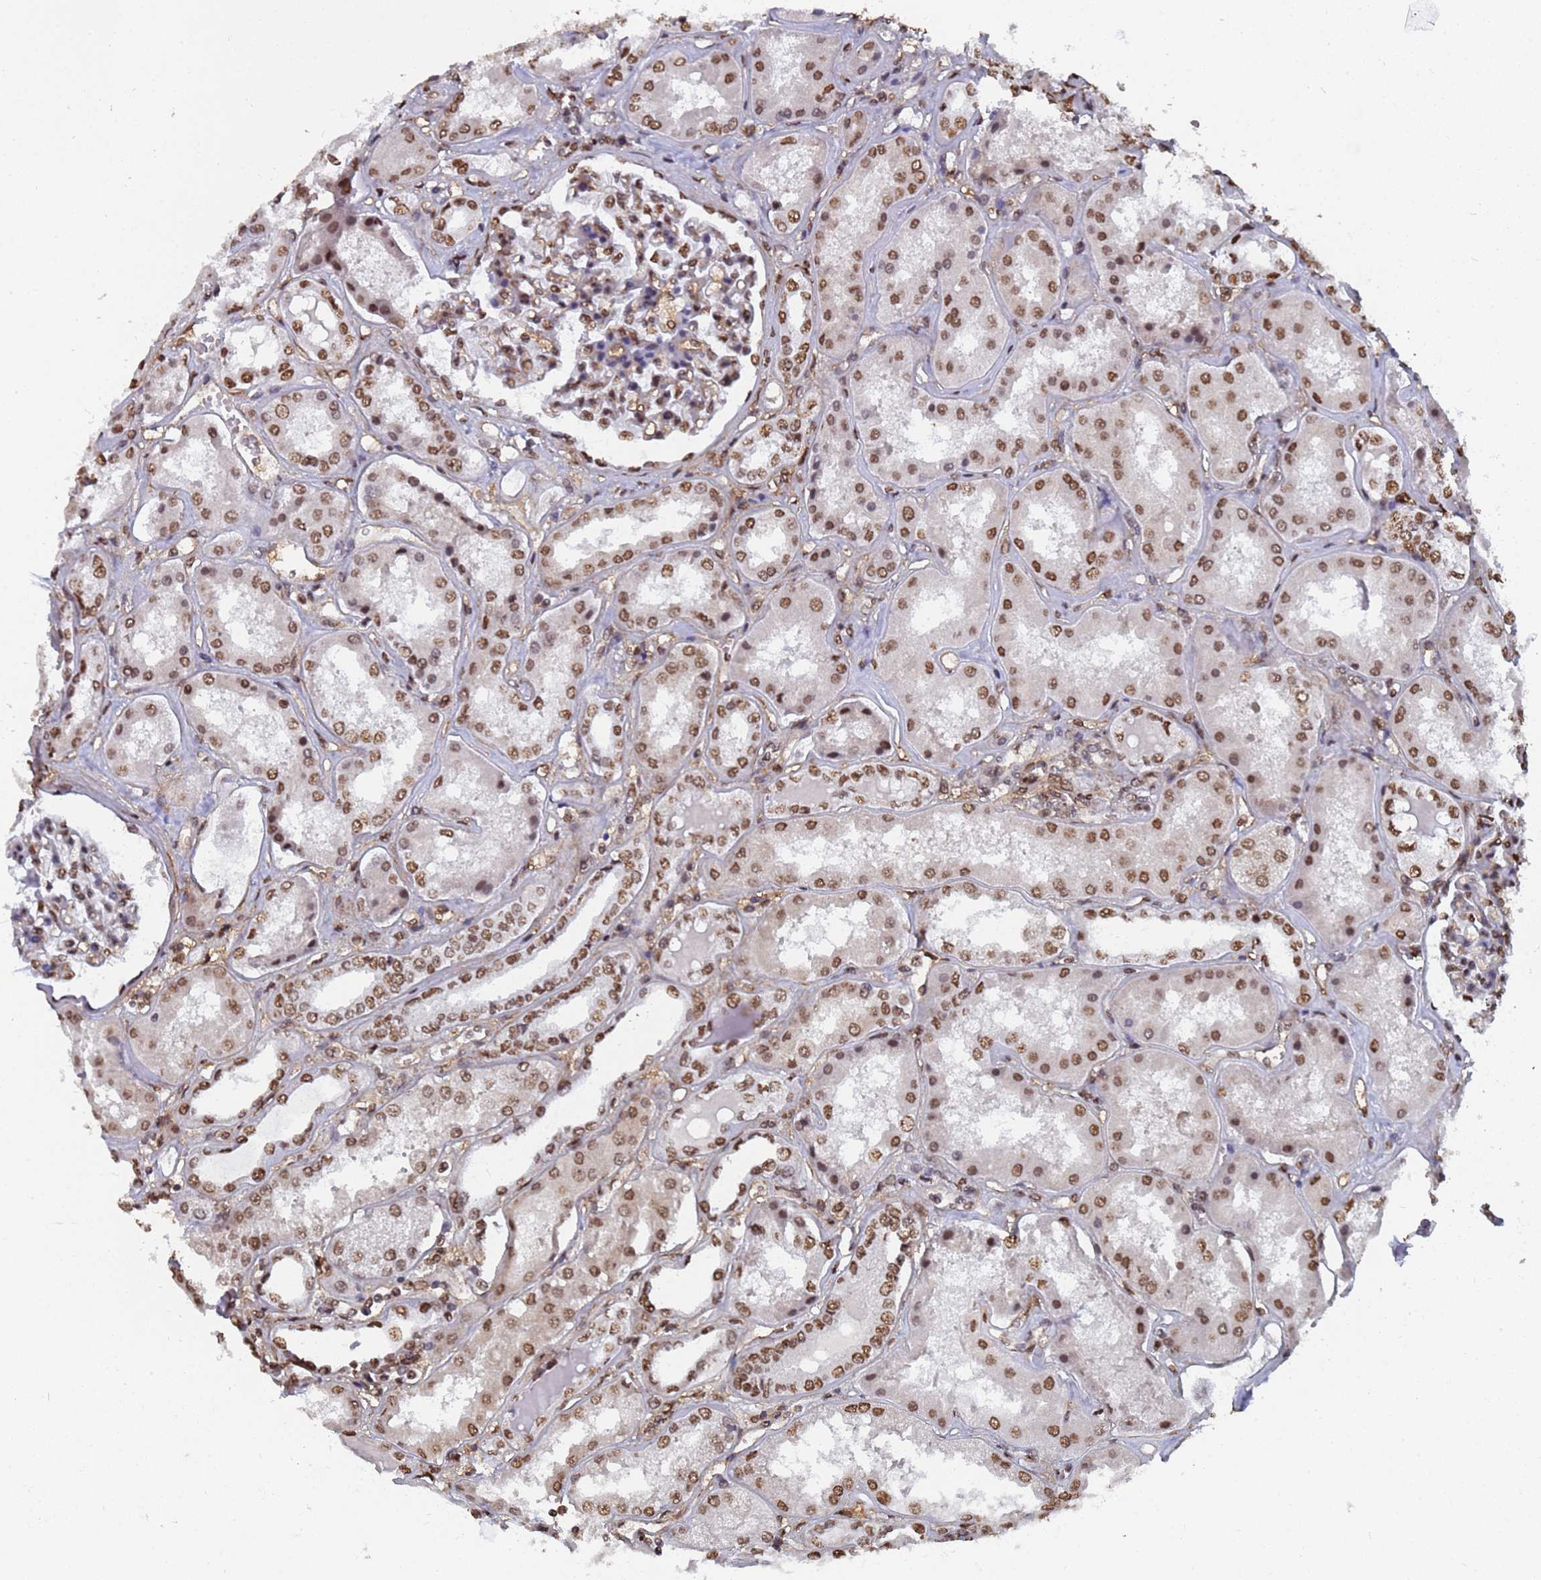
{"staining": {"intensity": "moderate", "quantity": ">75%", "location": "nuclear"}, "tissue": "kidney", "cell_type": "Cells in glomeruli", "image_type": "normal", "snomed": [{"axis": "morphology", "description": "Normal tissue, NOS"}, {"axis": "topography", "description": "Kidney"}], "caption": "High-power microscopy captured an immunohistochemistry histopathology image of normal kidney, revealing moderate nuclear positivity in approximately >75% of cells in glomeruli.", "gene": "RAVER2", "patient": {"sex": "female", "age": 56}}